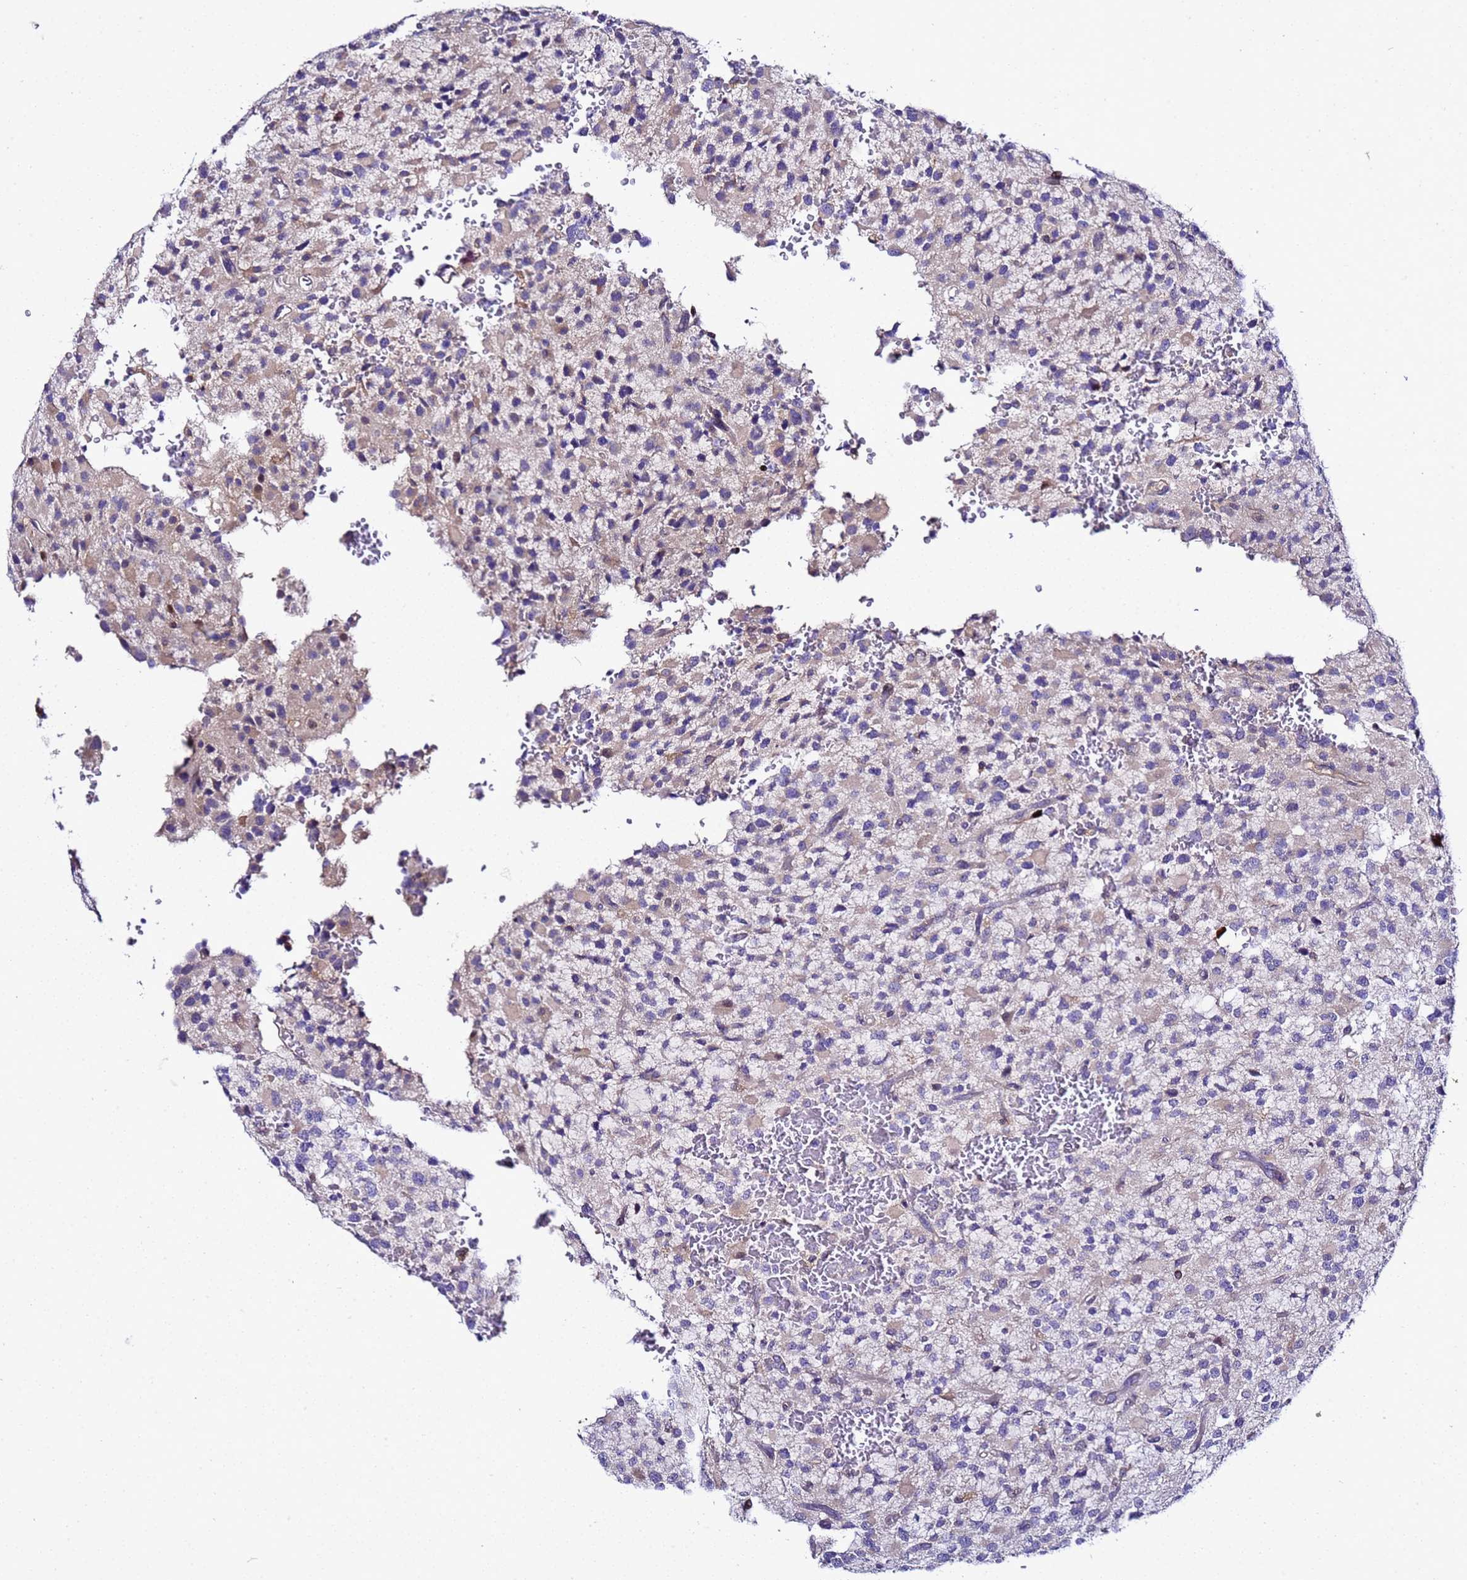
{"staining": {"intensity": "negative", "quantity": "none", "location": "none"}, "tissue": "glioma", "cell_type": "Tumor cells", "image_type": "cancer", "snomed": [{"axis": "morphology", "description": "Glioma, malignant, High grade"}, {"axis": "topography", "description": "Brain"}], "caption": "Tumor cells show no significant staining in malignant glioma (high-grade).", "gene": "ALG3", "patient": {"sex": "male", "age": 34}}